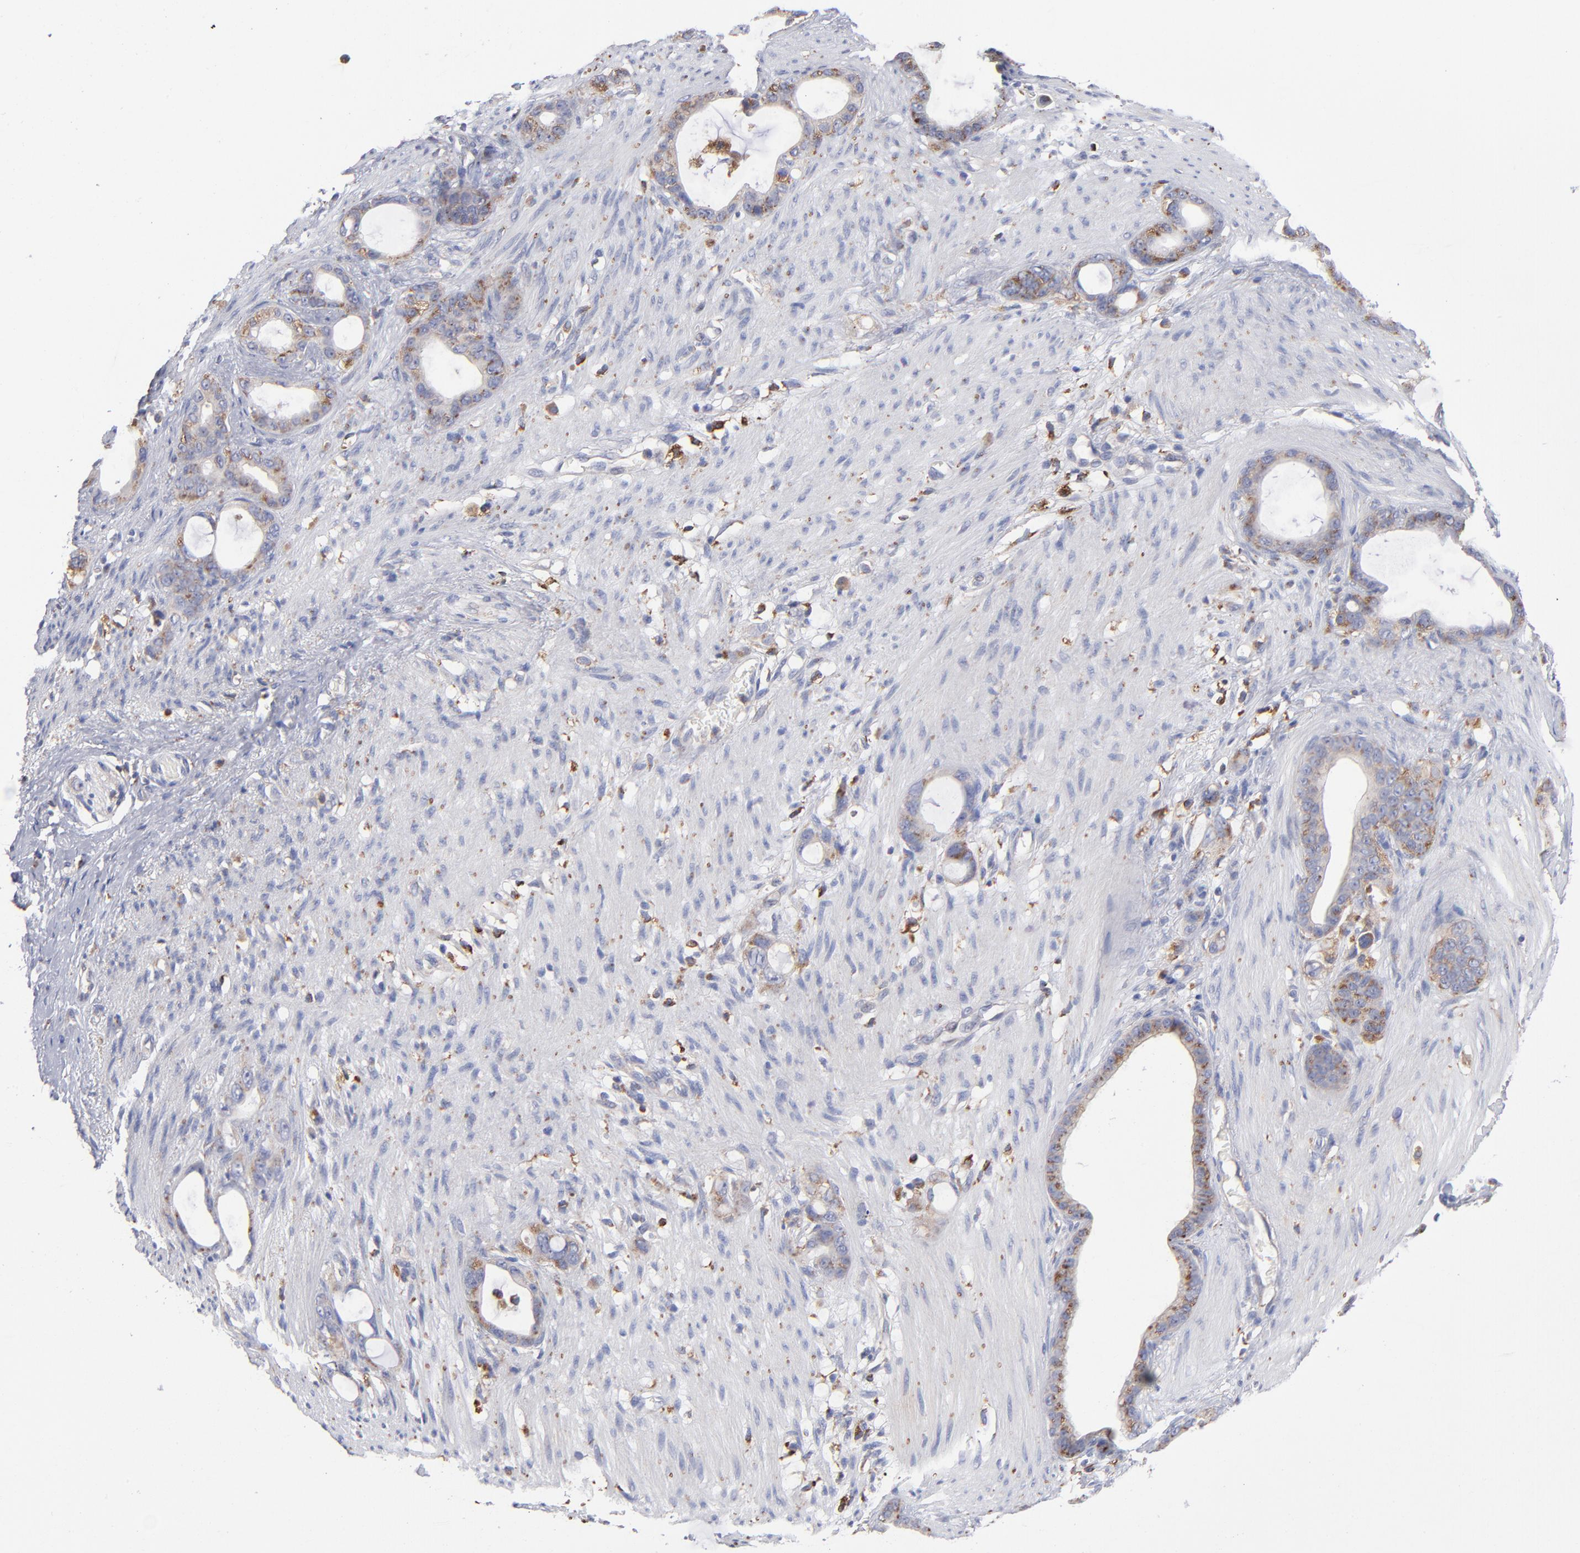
{"staining": {"intensity": "moderate", "quantity": ">75%", "location": "cytoplasmic/membranous"}, "tissue": "stomach cancer", "cell_type": "Tumor cells", "image_type": "cancer", "snomed": [{"axis": "morphology", "description": "Adenocarcinoma, NOS"}, {"axis": "topography", "description": "Stomach"}], "caption": "Stomach cancer (adenocarcinoma) stained for a protein reveals moderate cytoplasmic/membranous positivity in tumor cells.", "gene": "RRAGB", "patient": {"sex": "female", "age": 75}}